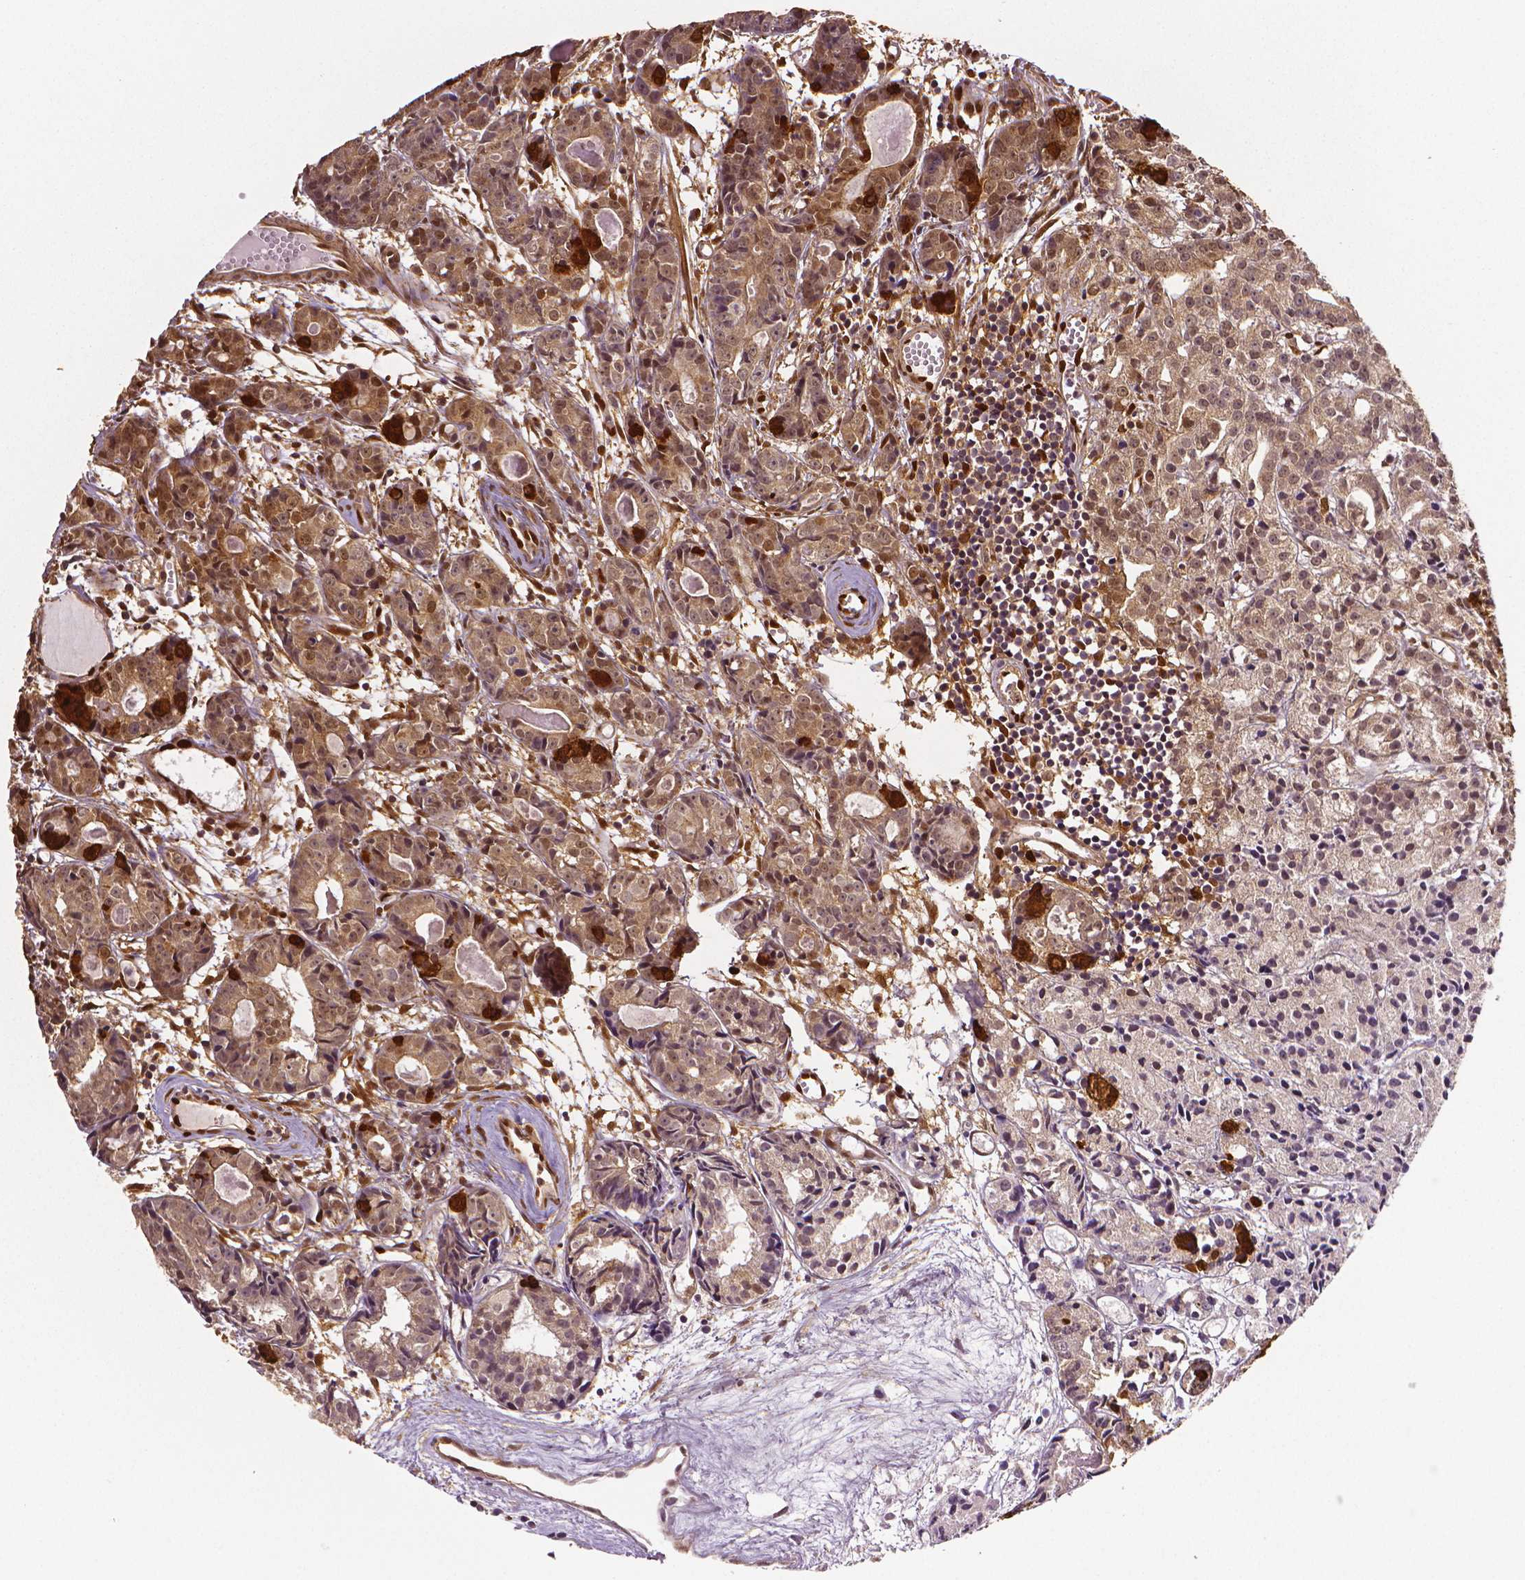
{"staining": {"intensity": "moderate", "quantity": "<25%", "location": "cytoplasmic/membranous"}, "tissue": "prostate cancer", "cell_type": "Tumor cells", "image_type": "cancer", "snomed": [{"axis": "morphology", "description": "Adenocarcinoma, Medium grade"}, {"axis": "topography", "description": "Prostate"}], "caption": "Human adenocarcinoma (medium-grade) (prostate) stained with a protein marker demonstrates moderate staining in tumor cells.", "gene": "STAT3", "patient": {"sex": "male", "age": 74}}